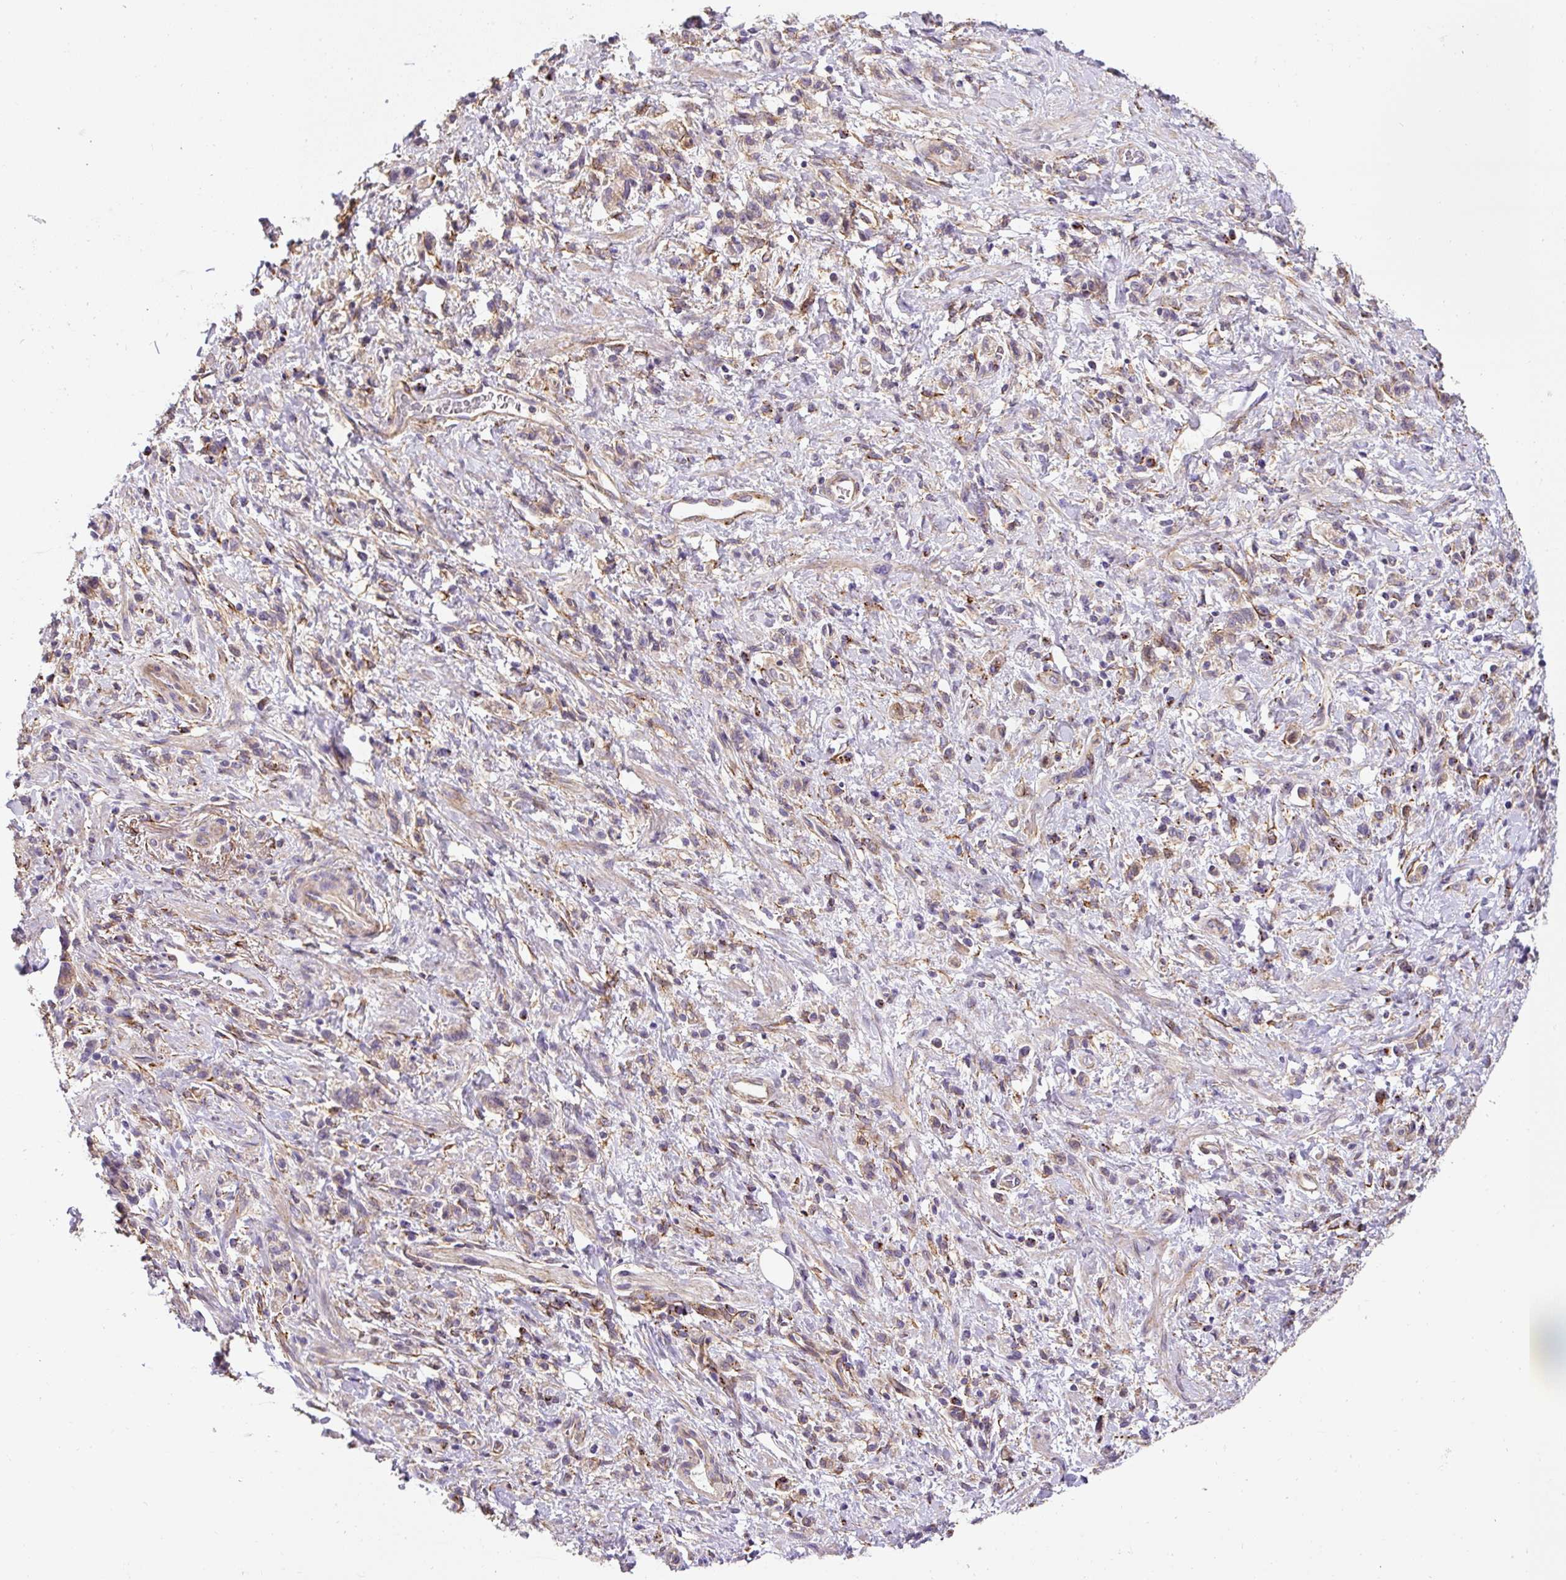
{"staining": {"intensity": "weak", "quantity": "<25%", "location": "cytoplasmic/membranous"}, "tissue": "stomach cancer", "cell_type": "Tumor cells", "image_type": "cancer", "snomed": [{"axis": "morphology", "description": "Adenocarcinoma, NOS"}, {"axis": "topography", "description": "Stomach"}], "caption": "DAB (3,3'-diaminobenzidine) immunohistochemical staining of human stomach cancer displays no significant expression in tumor cells.", "gene": "RNF170", "patient": {"sex": "male", "age": 77}}